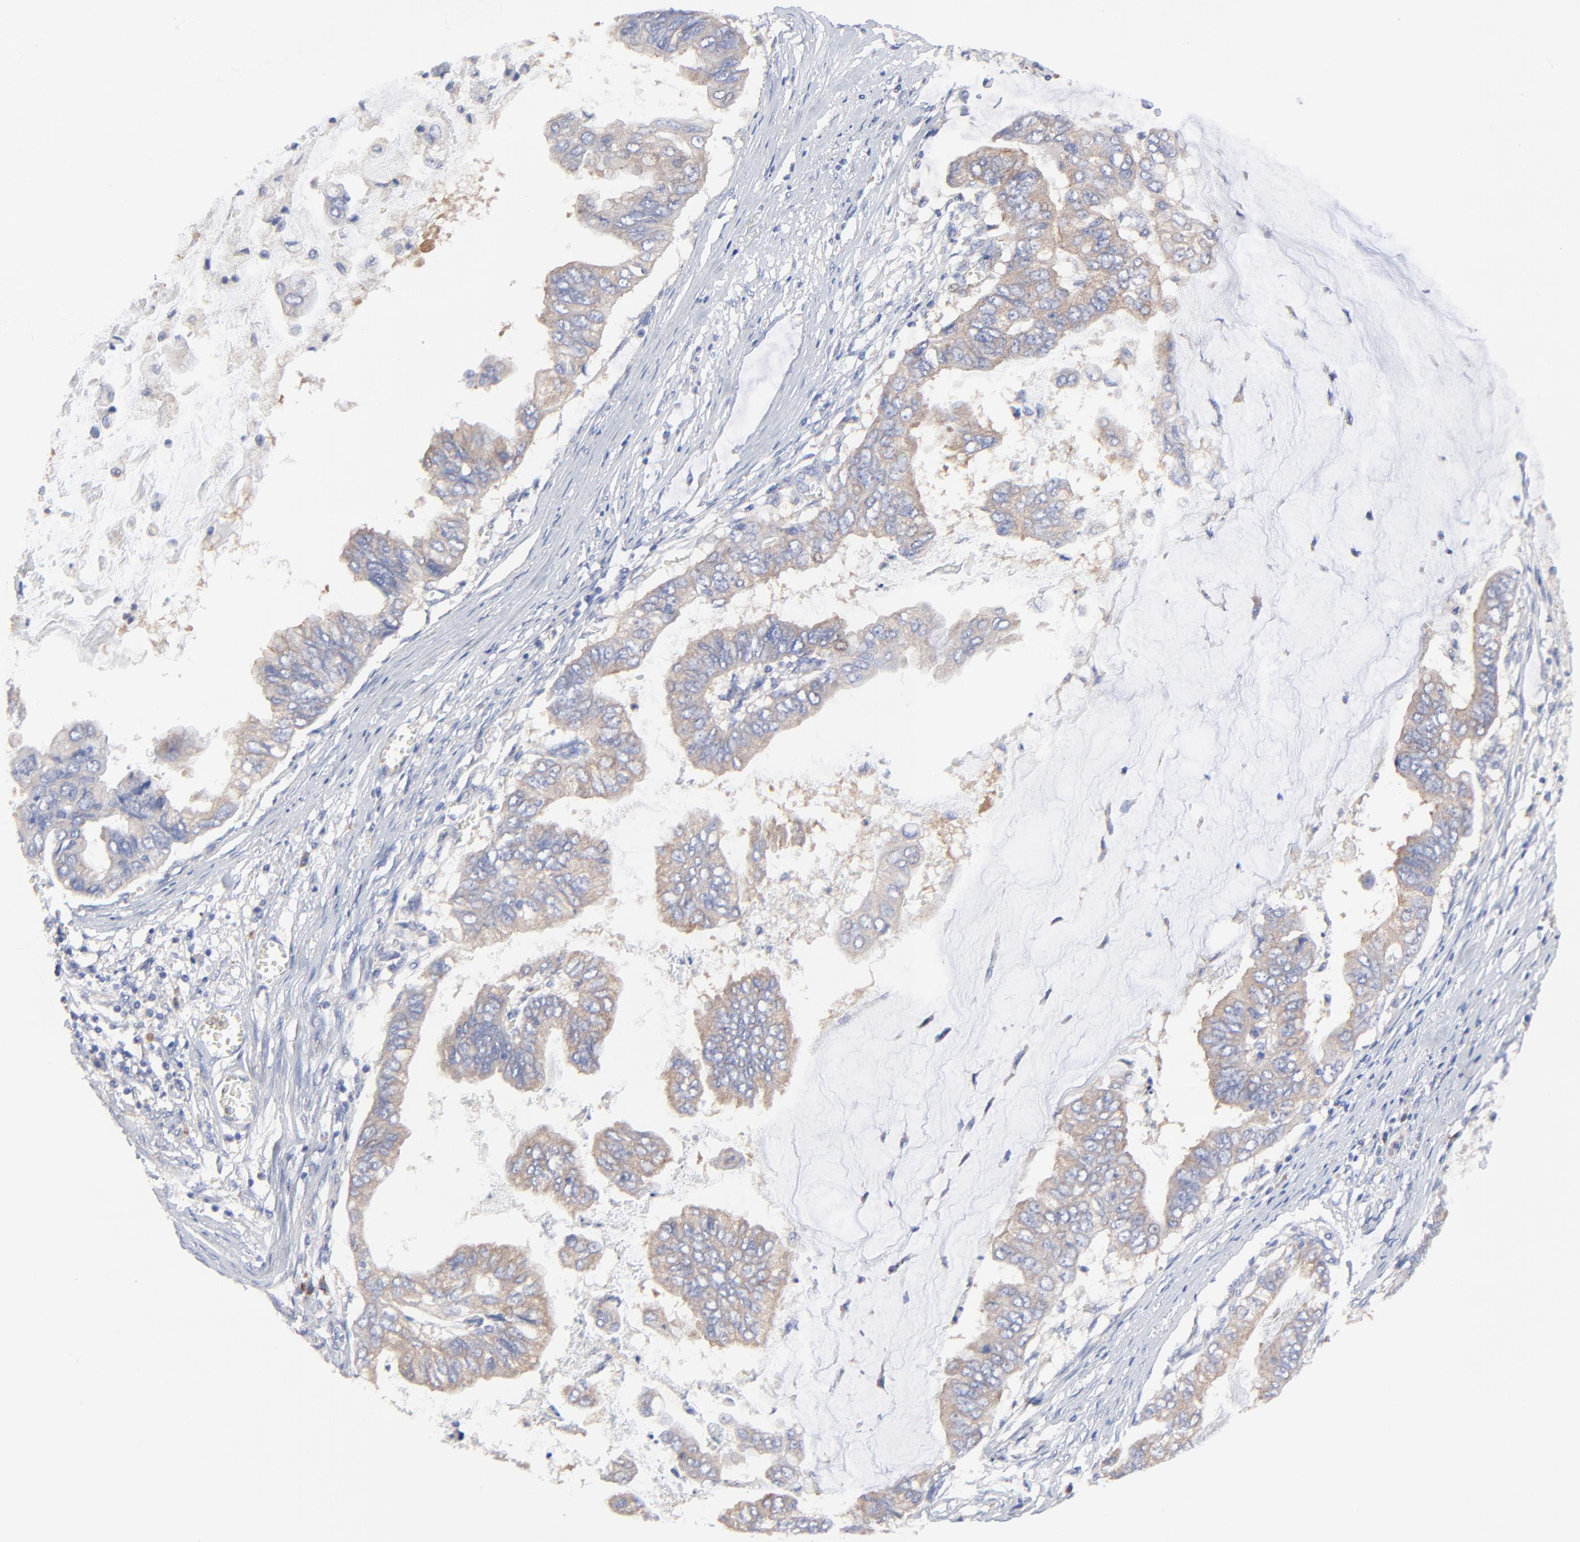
{"staining": {"intensity": "moderate", "quantity": ">75%", "location": "cytoplasmic/membranous"}, "tissue": "stomach cancer", "cell_type": "Tumor cells", "image_type": "cancer", "snomed": [{"axis": "morphology", "description": "Adenocarcinoma, NOS"}, {"axis": "topography", "description": "Stomach, upper"}], "caption": "About >75% of tumor cells in adenocarcinoma (stomach) reveal moderate cytoplasmic/membranous protein staining as visualized by brown immunohistochemical staining.", "gene": "PPFIBP2", "patient": {"sex": "male", "age": 80}}